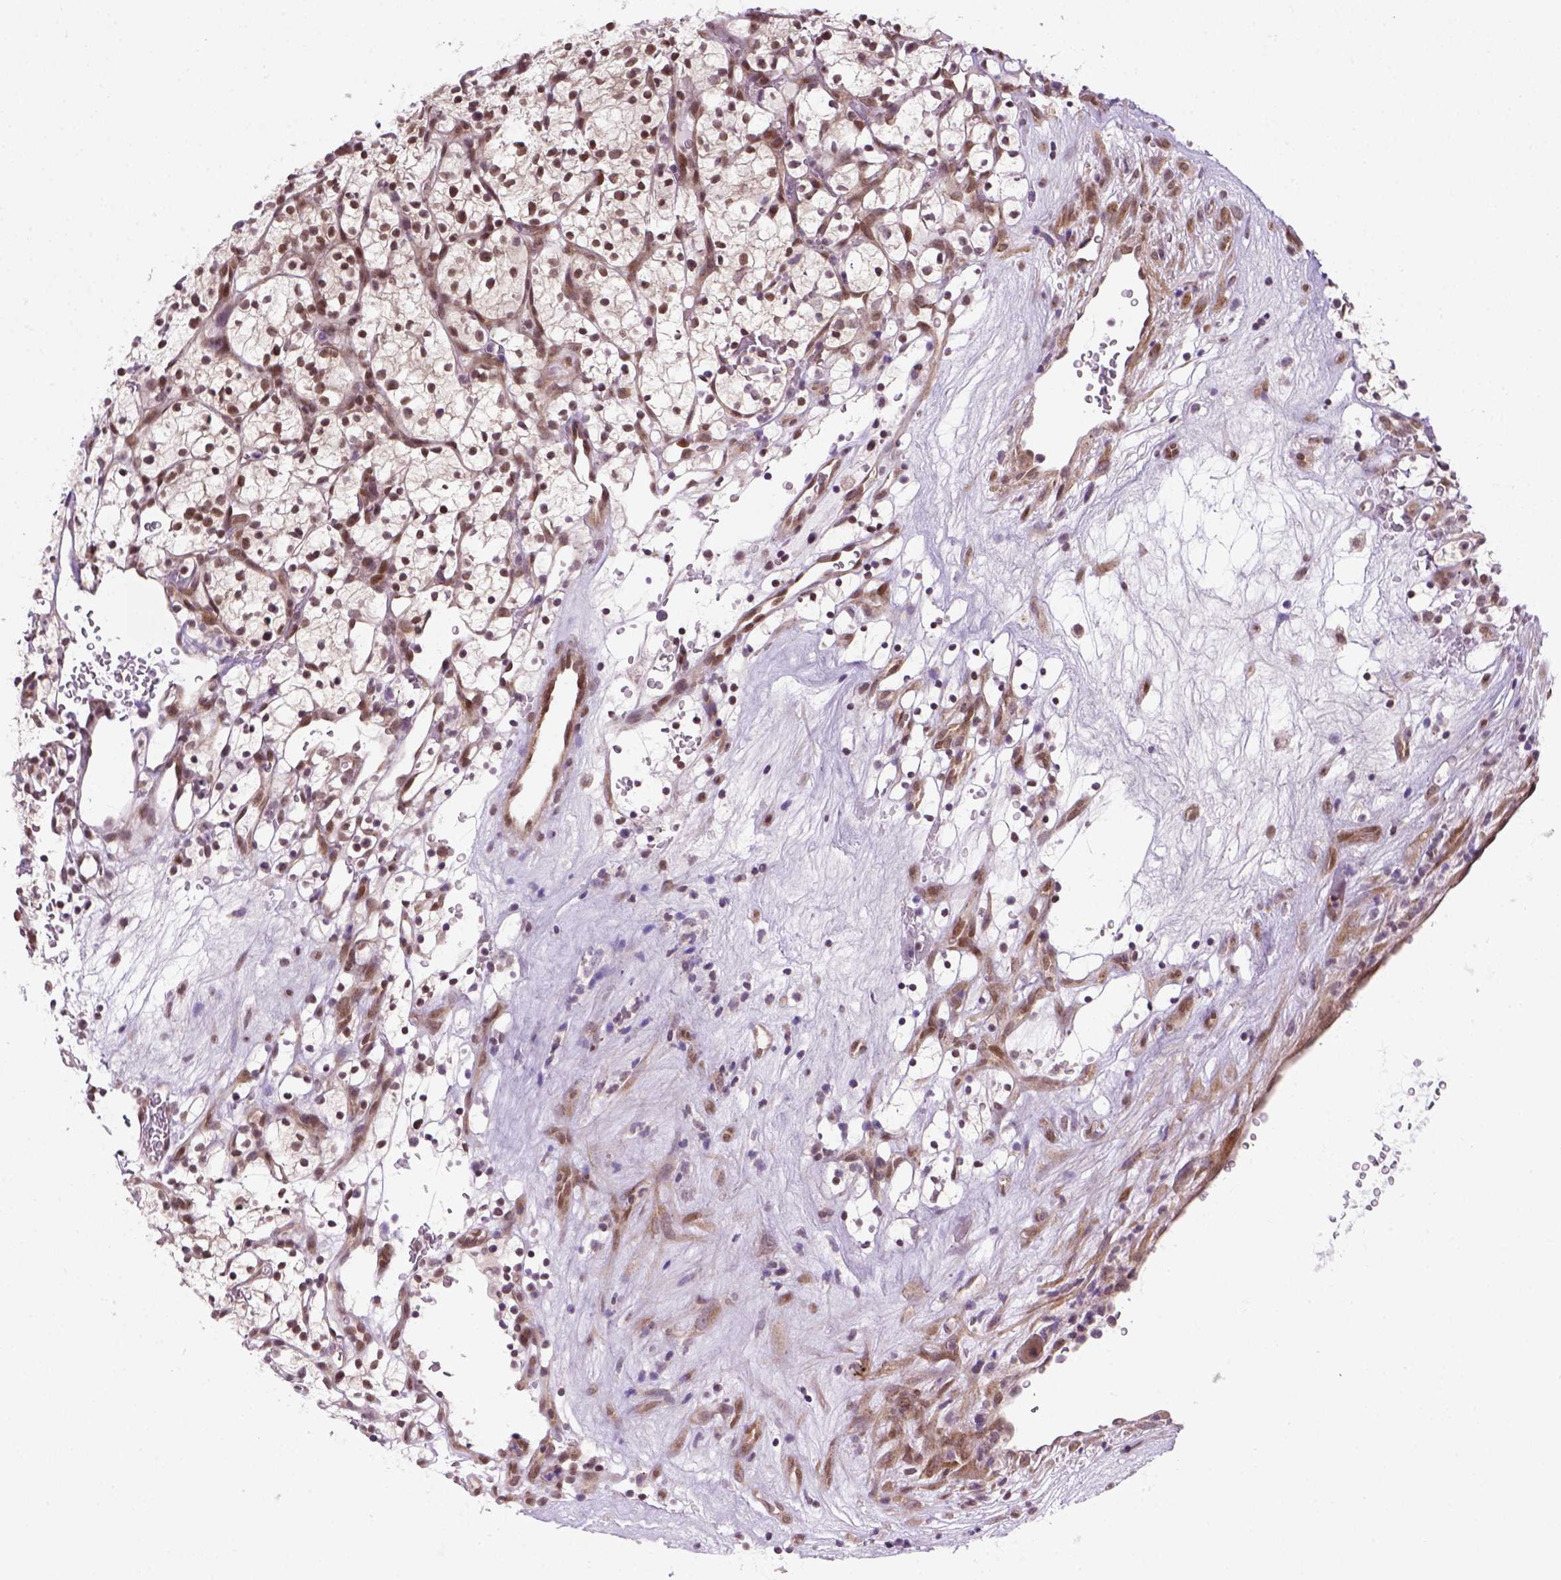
{"staining": {"intensity": "moderate", "quantity": "25%-75%", "location": "nuclear"}, "tissue": "renal cancer", "cell_type": "Tumor cells", "image_type": "cancer", "snomed": [{"axis": "morphology", "description": "Adenocarcinoma, NOS"}, {"axis": "topography", "description": "Kidney"}], "caption": "IHC of human renal cancer reveals medium levels of moderate nuclear expression in approximately 25%-75% of tumor cells.", "gene": "MGMT", "patient": {"sex": "female", "age": 64}}